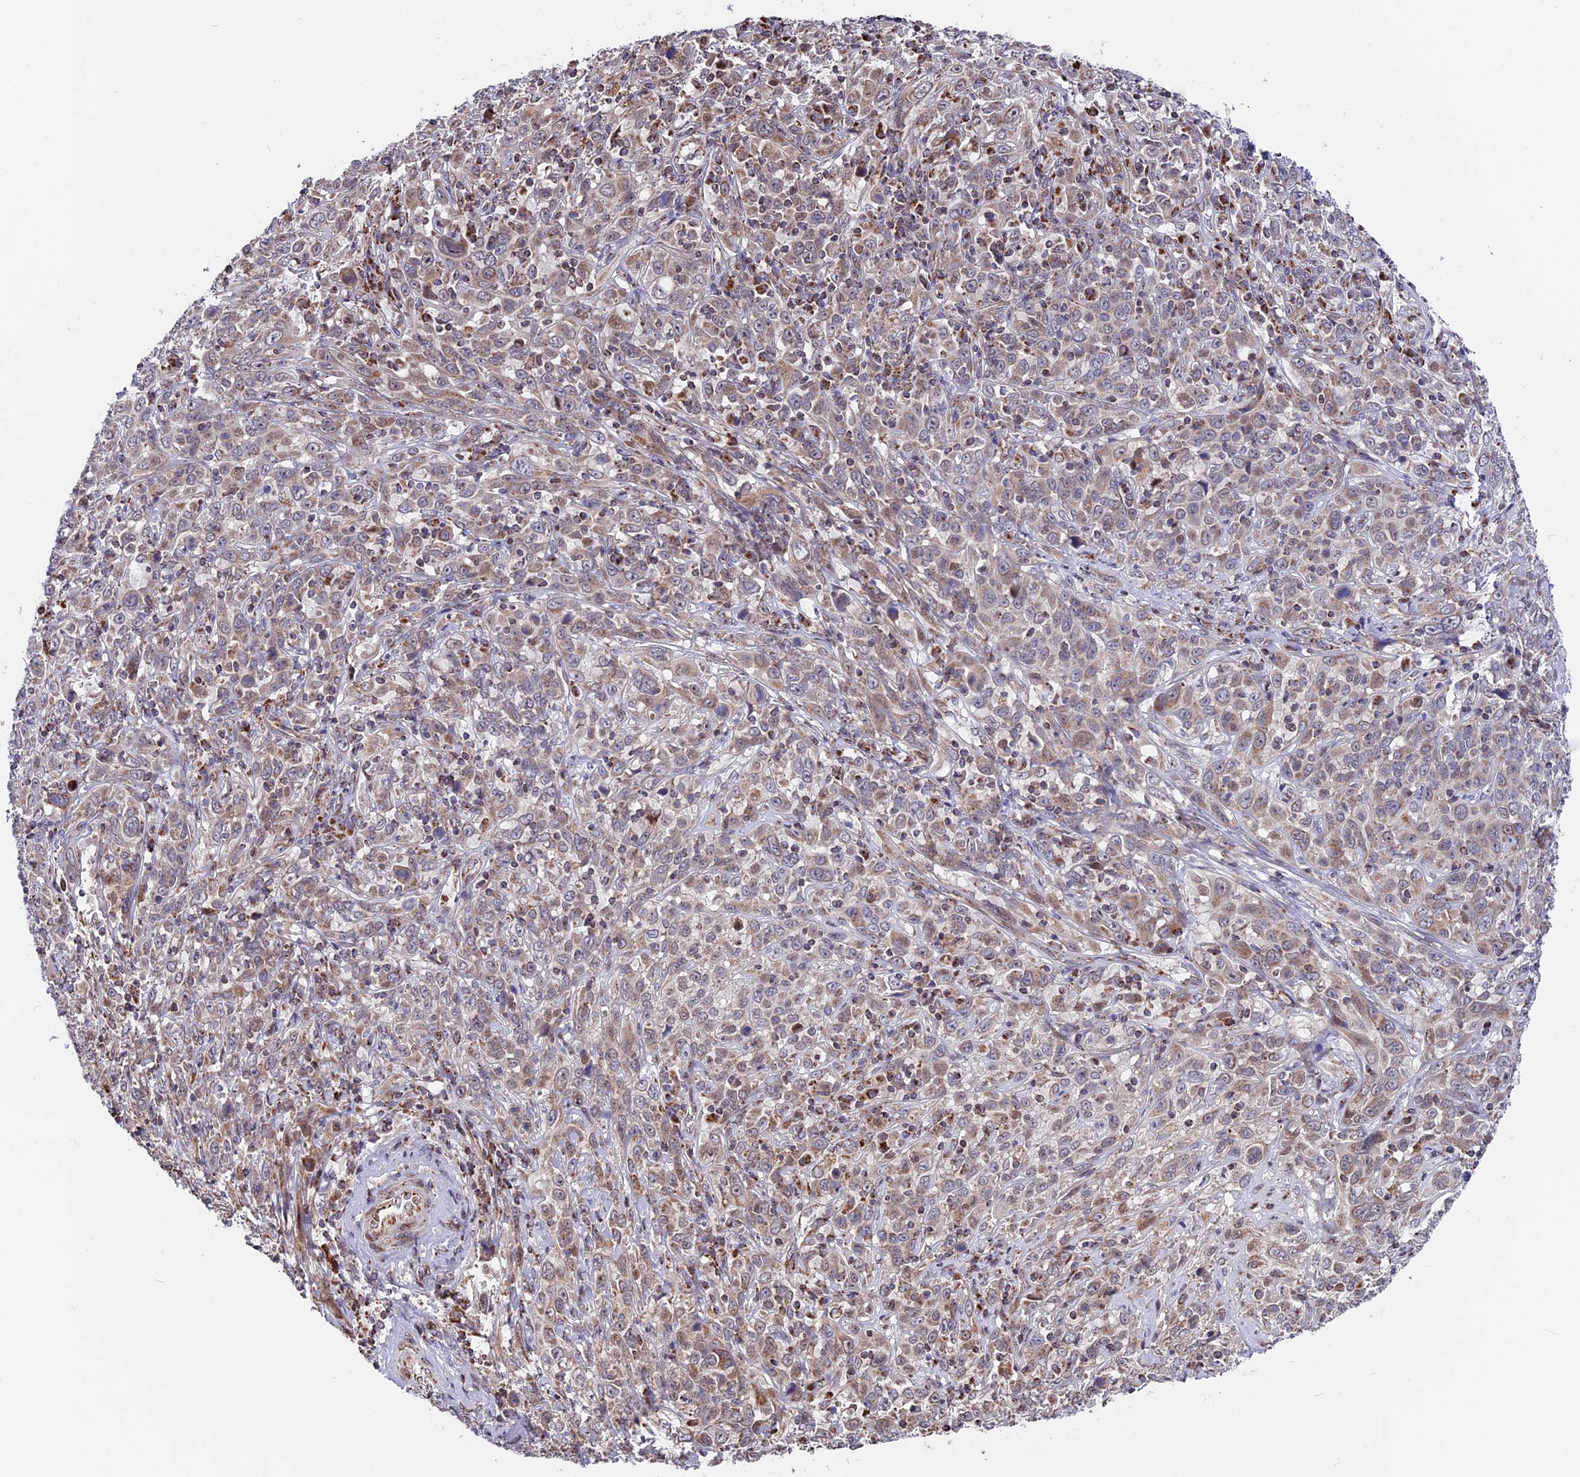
{"staining": {"intensity": "weak", "quantity": "25%-75%", "location": "cytoplasmic/membranous"}, "tissue": "cervical cancer", "cell_type": "Tumor cells", "image_type": "cancer", "snomed": [{"axis": "morphology", "description": "Squamous cell carcinoma, NOS"}, {"axis": "topography", "description": "Cervix"}], "caption": "Squamous cell carcinoma (cervical) stained with a protein marker exhibits weak staining in tumor cells.", "gene": "FAM174C", "patient": {"sex": "female", "age": 46}}